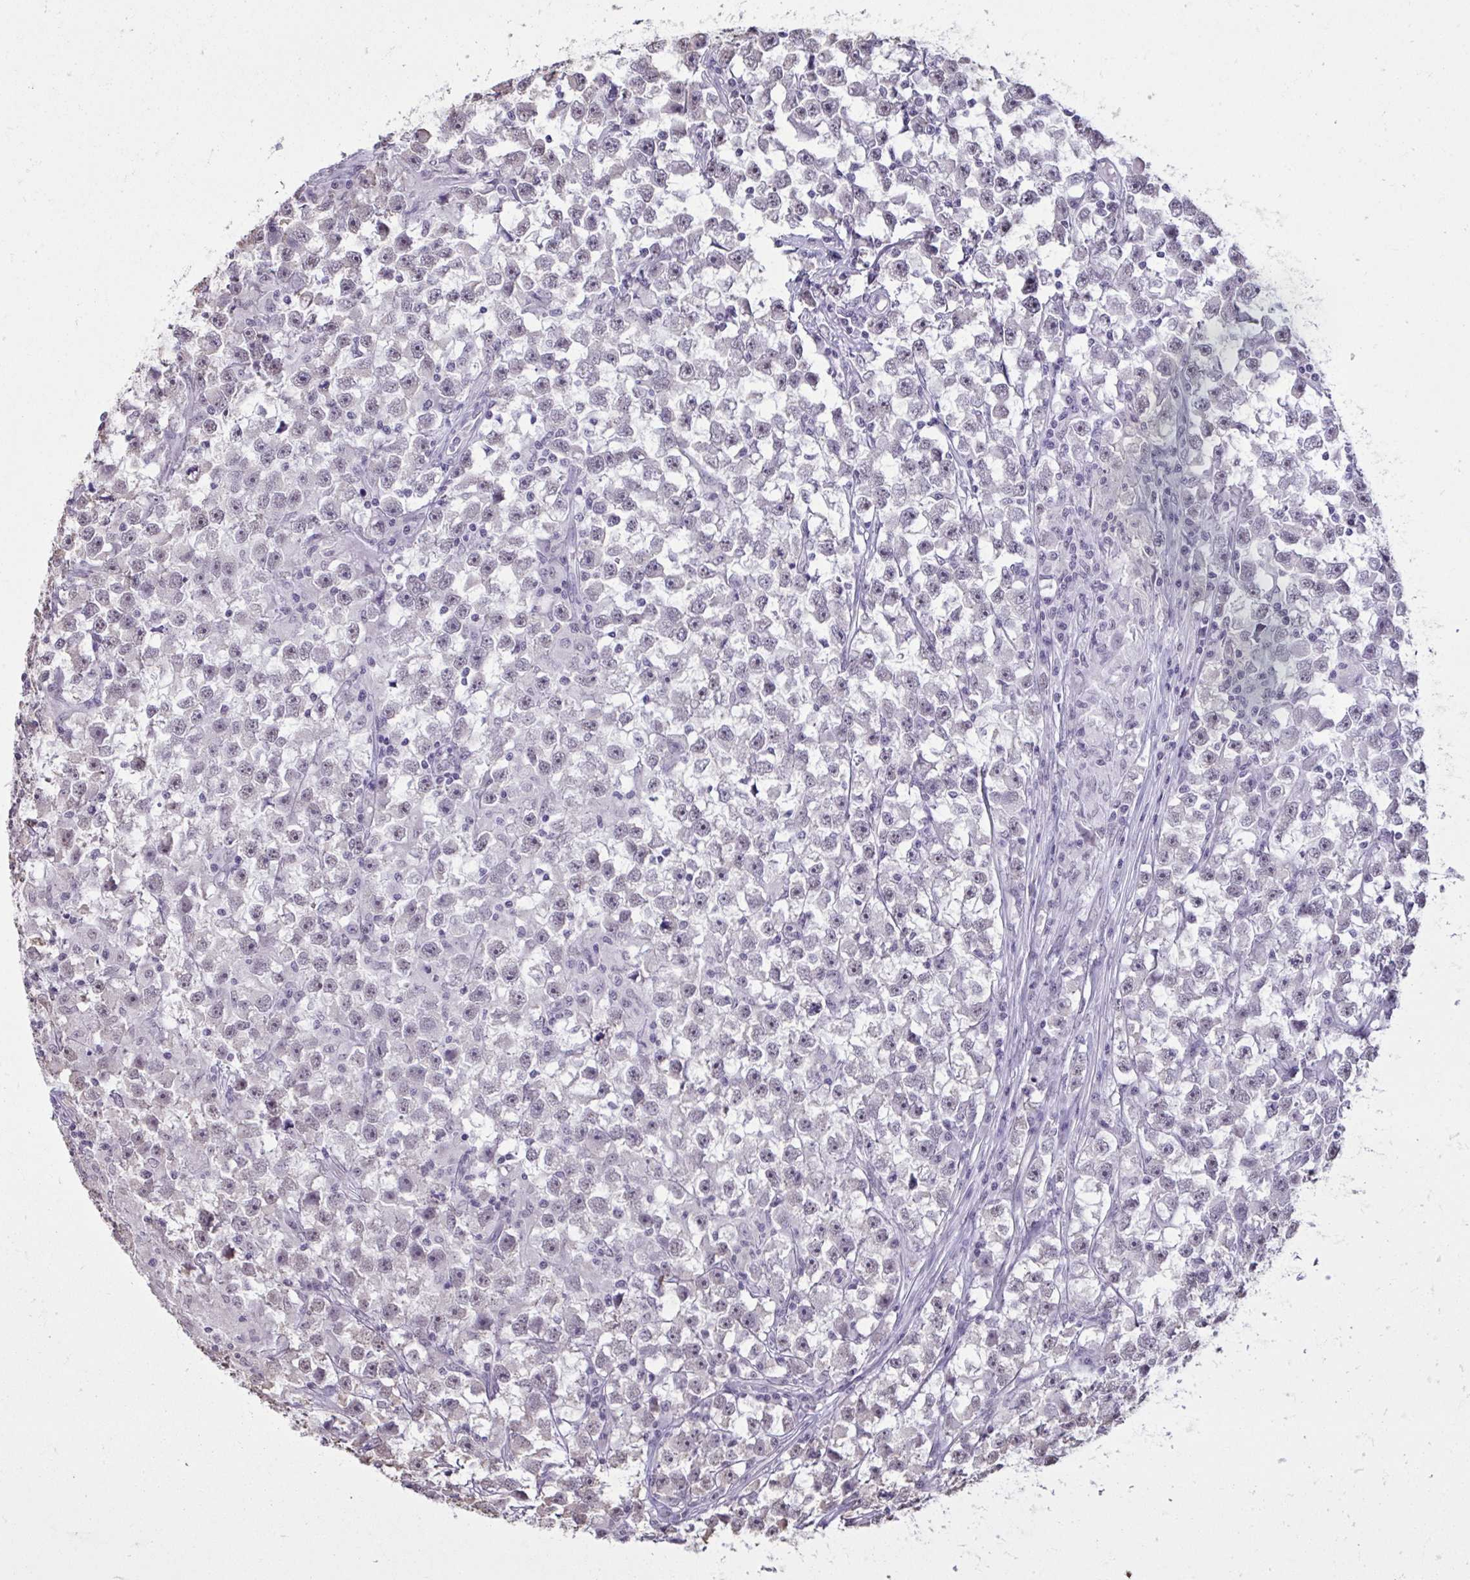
{"staining": {"intensity": "negative", "quantity": "none", "location": "none"}, "tissue": "testis cancer", "cell_type": "Tumor cells", "image_type": "cancer", "snomed": [{"axis": "morphology", "description": "Seminoma, NOS"}, {"axis": "topography", "description": "Testis"}], "caption": "DAB (3,3'-diaminobenzidine) immunohistochemical staining of testis cancer (seminoma) reveals no significant expression in tumor cells. The staining was performed using DAB (3,3'-diaminobenzidine) to visualize the protein expression in brown, while the nuclei were stained in blue with hematoxylin (Magnification: 20x).", "gene": "NPPA", "patient": {"sex": "male", "age": 33}}